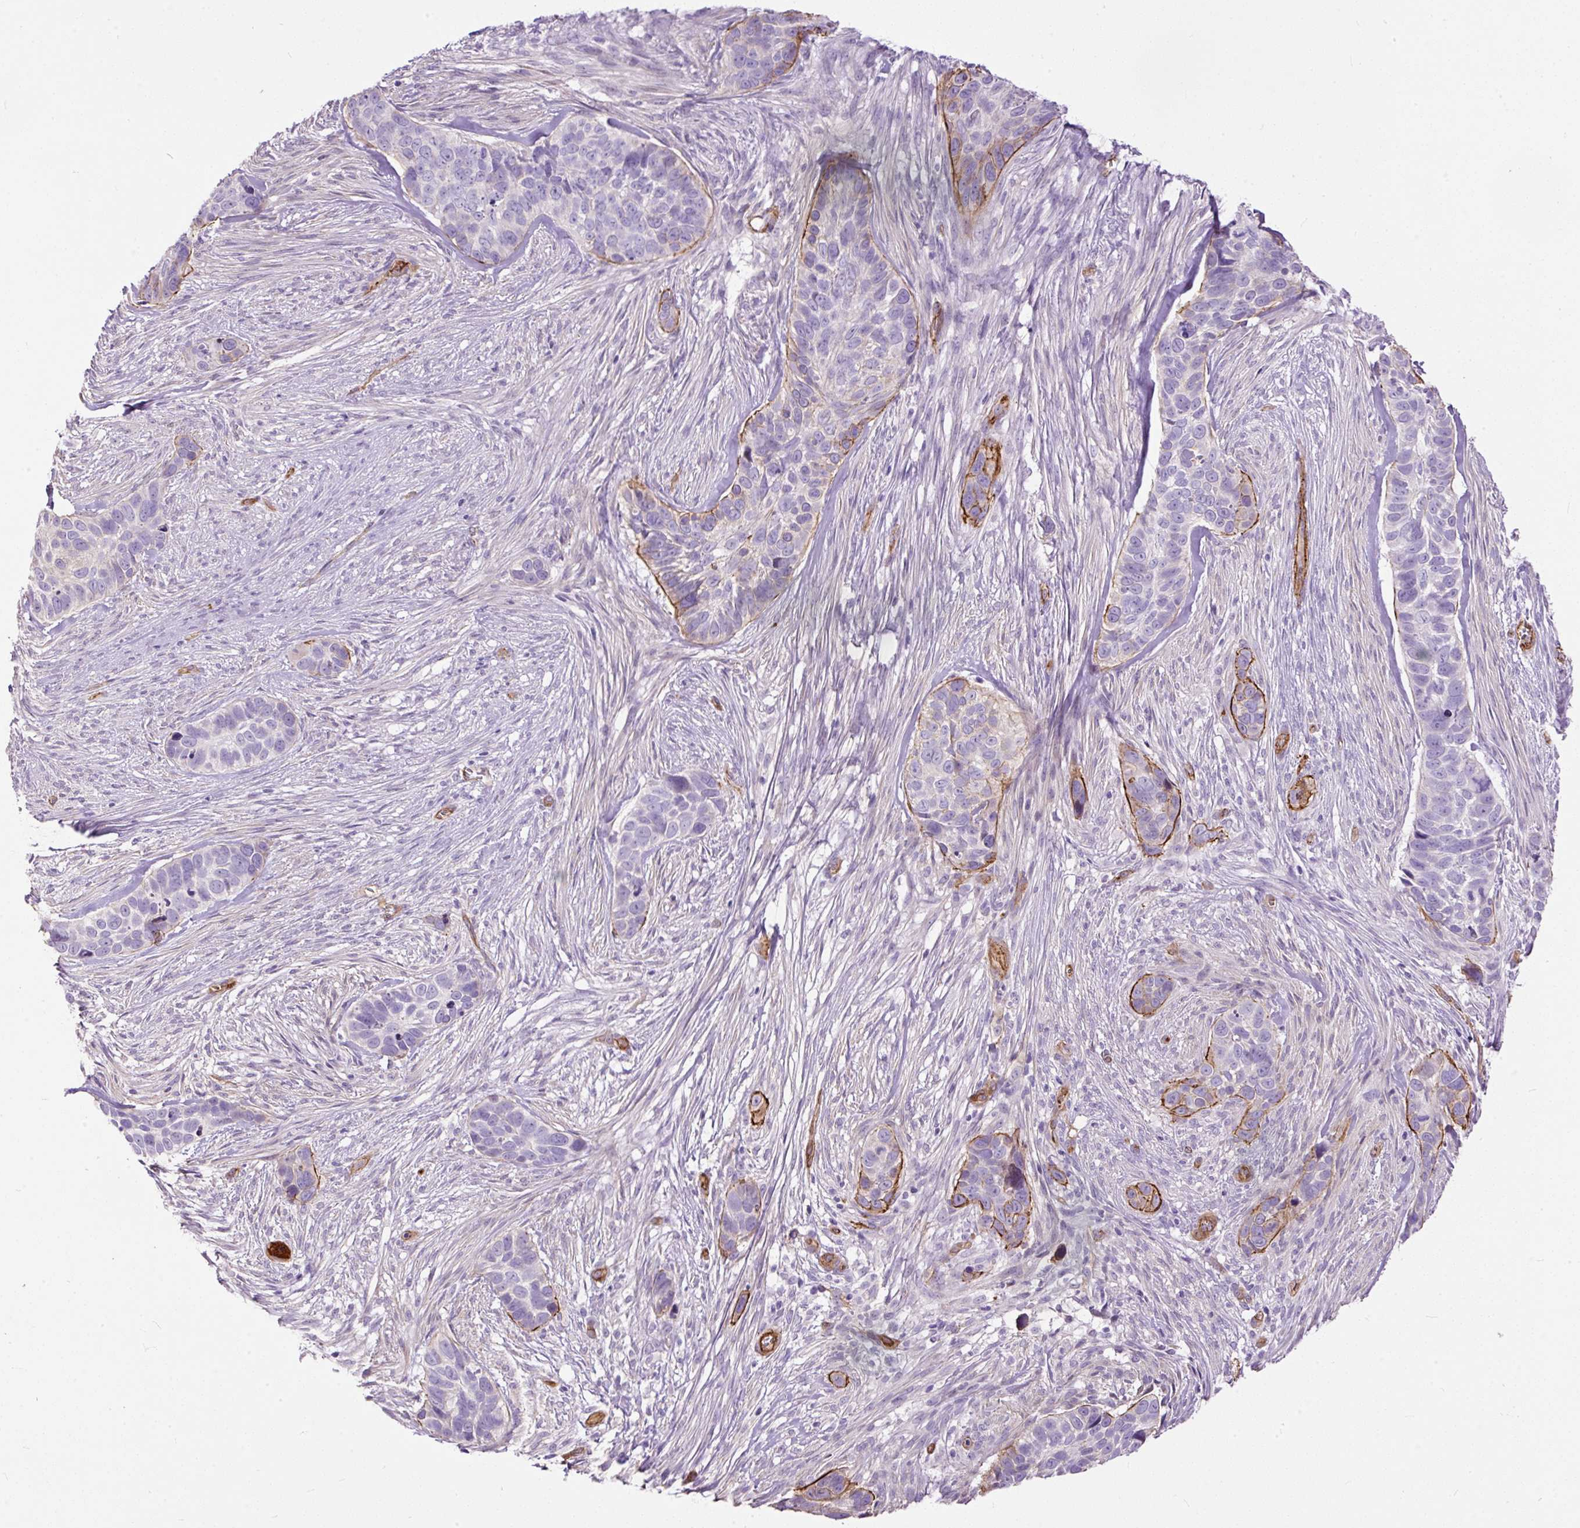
{"staining": {"intensity": "moderate", "quantity": "<25%", "location": "cytoplasmic/membranous"}, "tissue": "skin cancer", "cell_type": "Tumor cells", "image_type": "cancer", "snomed": [{"axis": "morphology", "description": "Basal cell carcinoma"}, {"axis": "topography", "description": "Skin"}], "caption": "Tumor cells display moderate cytoplasmic/membranous expression in approximately <25% of cells in skin cancer (basal cell carcinoma).", "gene": "MAGEB16", "patient": {"sex": "female", "age": 82}}